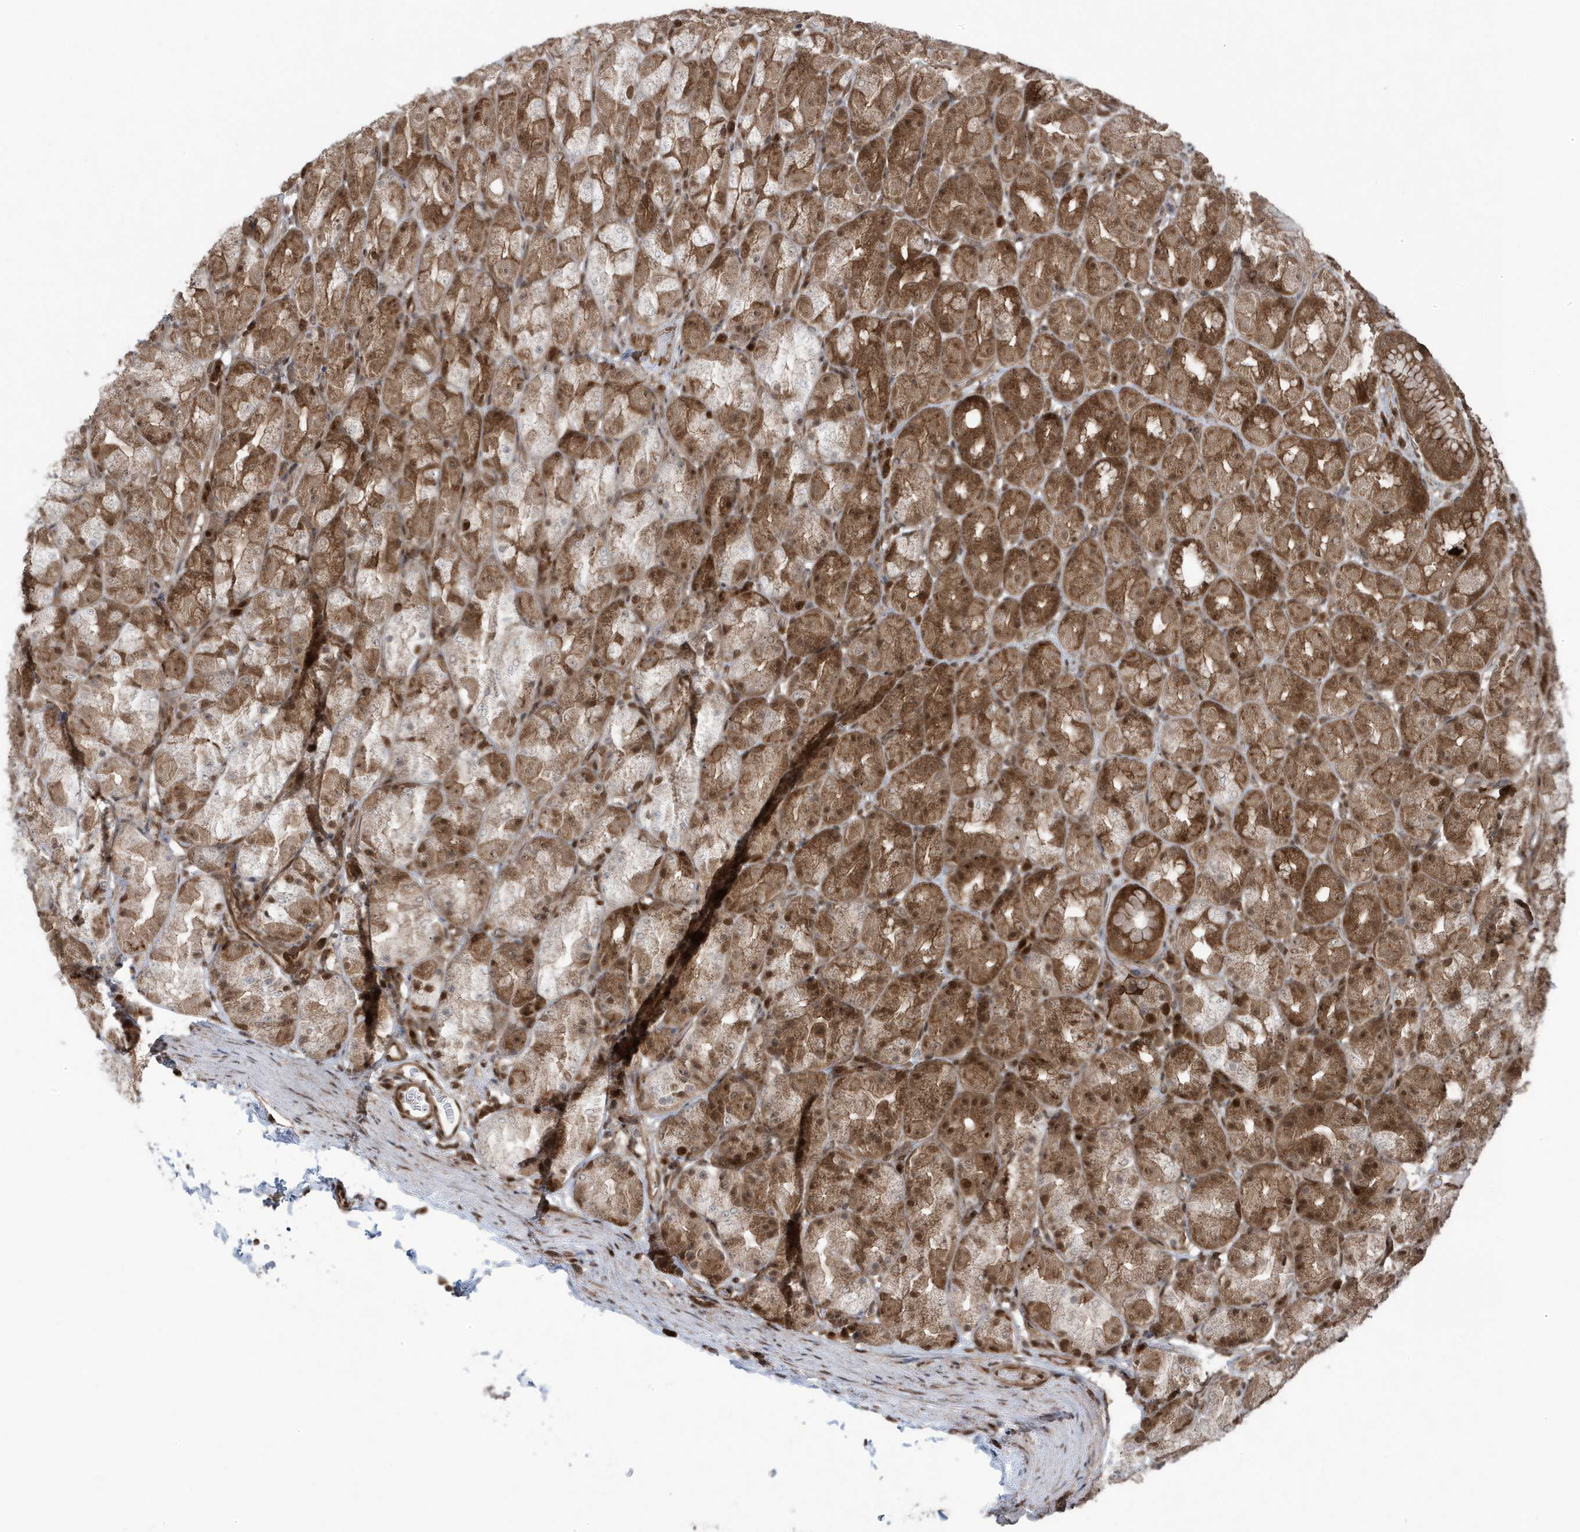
{"staining": {"intensity": "moderate", "quantity": ">75%", "location": "cytoplasmic/membranous,nuclear"}, "tissue": "stomach", "cell_type": "Glandular cells", "image_type": "normal", "snomed": [{"axis": "morphology", "description": "Normal tissue, NOS"}, {"axis": "topography", "description": "Stomach, upper"}], "caption": "The image shows staining of benign stomach, revealing moderate cytoplasmic/membranous,nuclear protein staining (brown color) within glandular cells. The staining was performed using DAB to visualize the protein expression in brown, while the nuclei were stained in blue with hematoxylin (Magnification: 20x).", "gene": "MAPK1IP1L", "patient": {"sex": "male", "age": 68}}